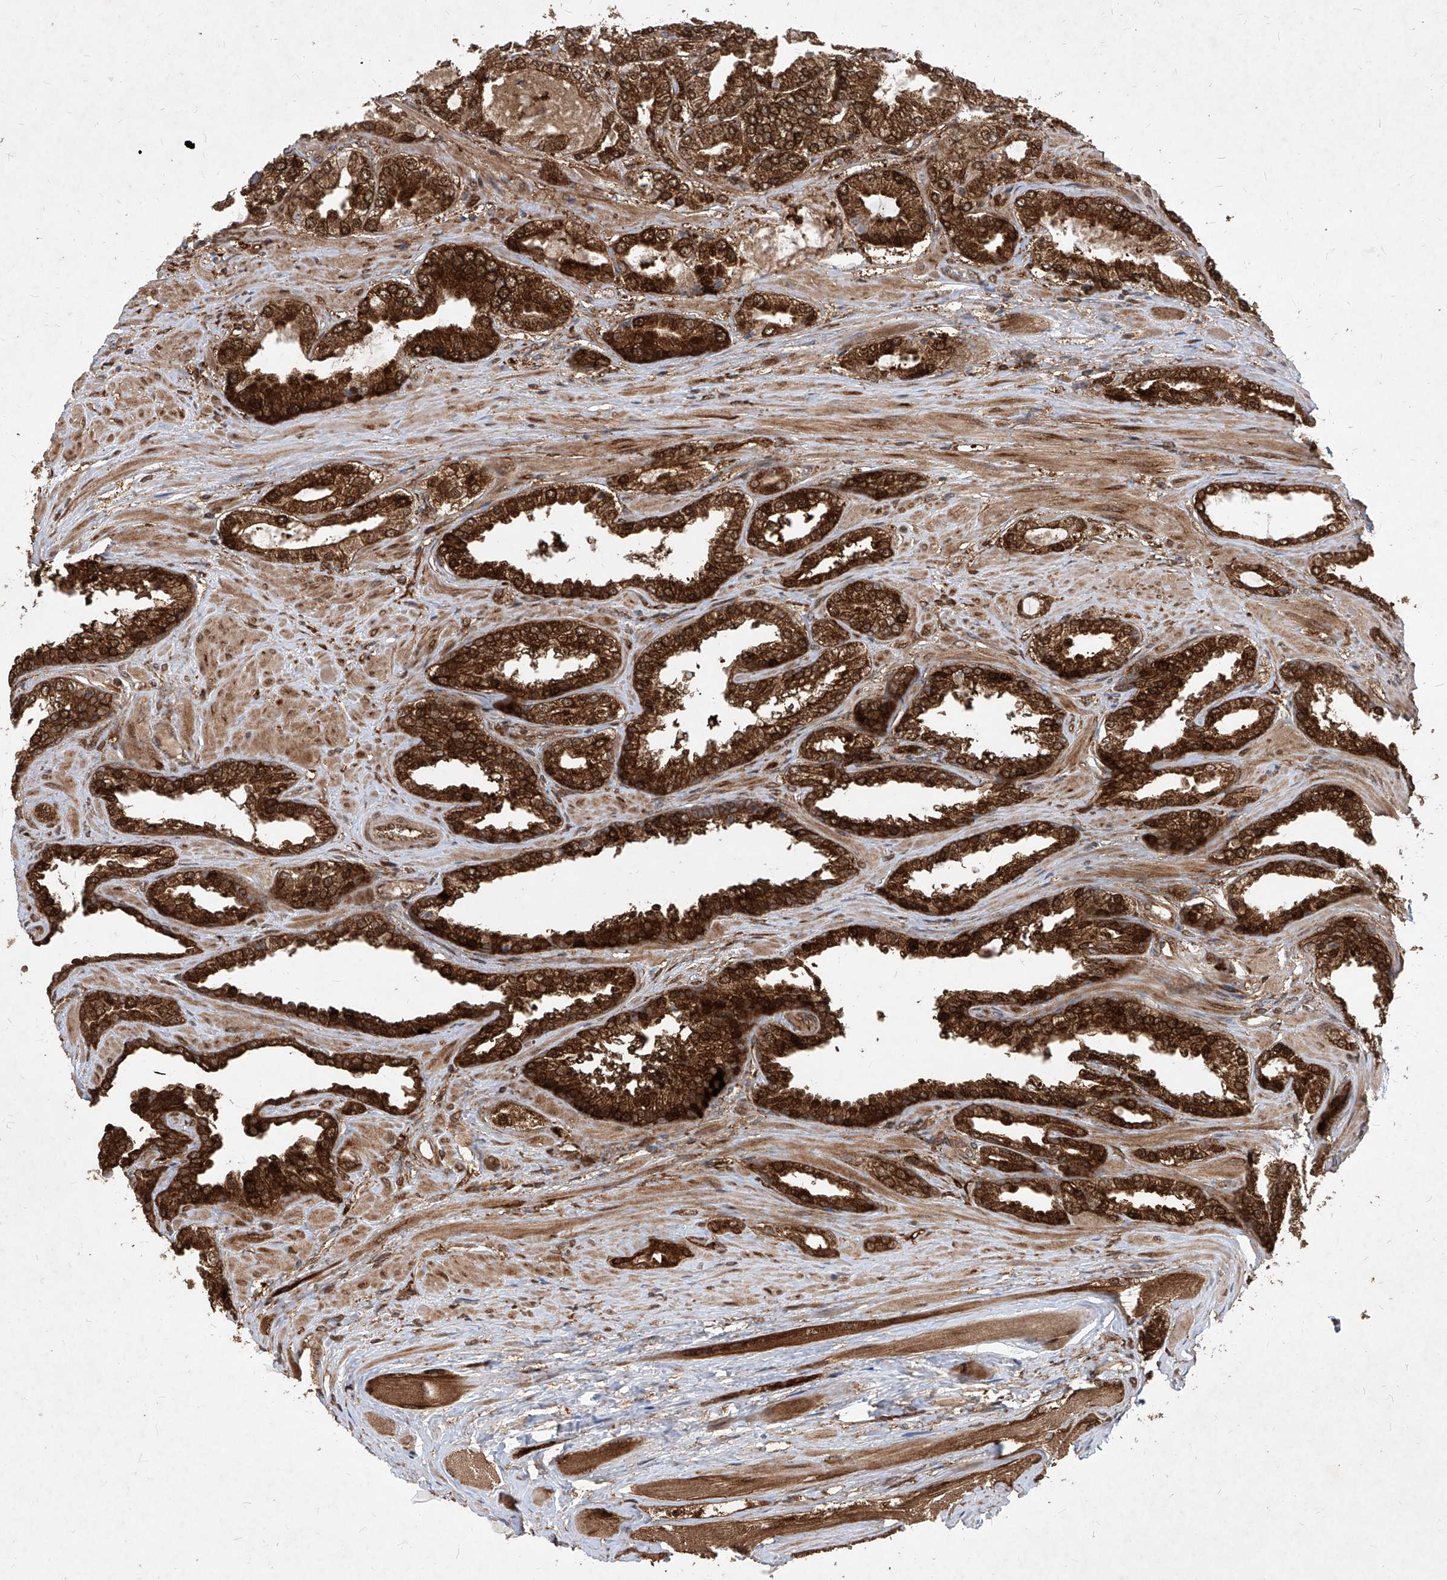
{"staining": {"intensity": "strong", "quantity": ">75%", "location": "cytoplasmic/membranous,nuclear"}, "tissue": "prostate cancer", "cell_type": "Tumor cells", "image_type": "cancer", "snomed": [{"axis": "morphology", "description": "Adenocarcinoma, Low grade"}, {"axis": "topography", "description": "Prostate"}], "caption": "Strong cytoplasmic/membranous and nuclear expression is seen in approximately >75% of tumor cells in prostate adenocarcinoma (low-grade). The staining was performed using DAB to visualize the protein expression in brown, while the nuclei were stained in blue with hematoxylin (Magnification: 20x).", "gene": "MAGED2", "patient": {"sex": "male", "age": 62}}